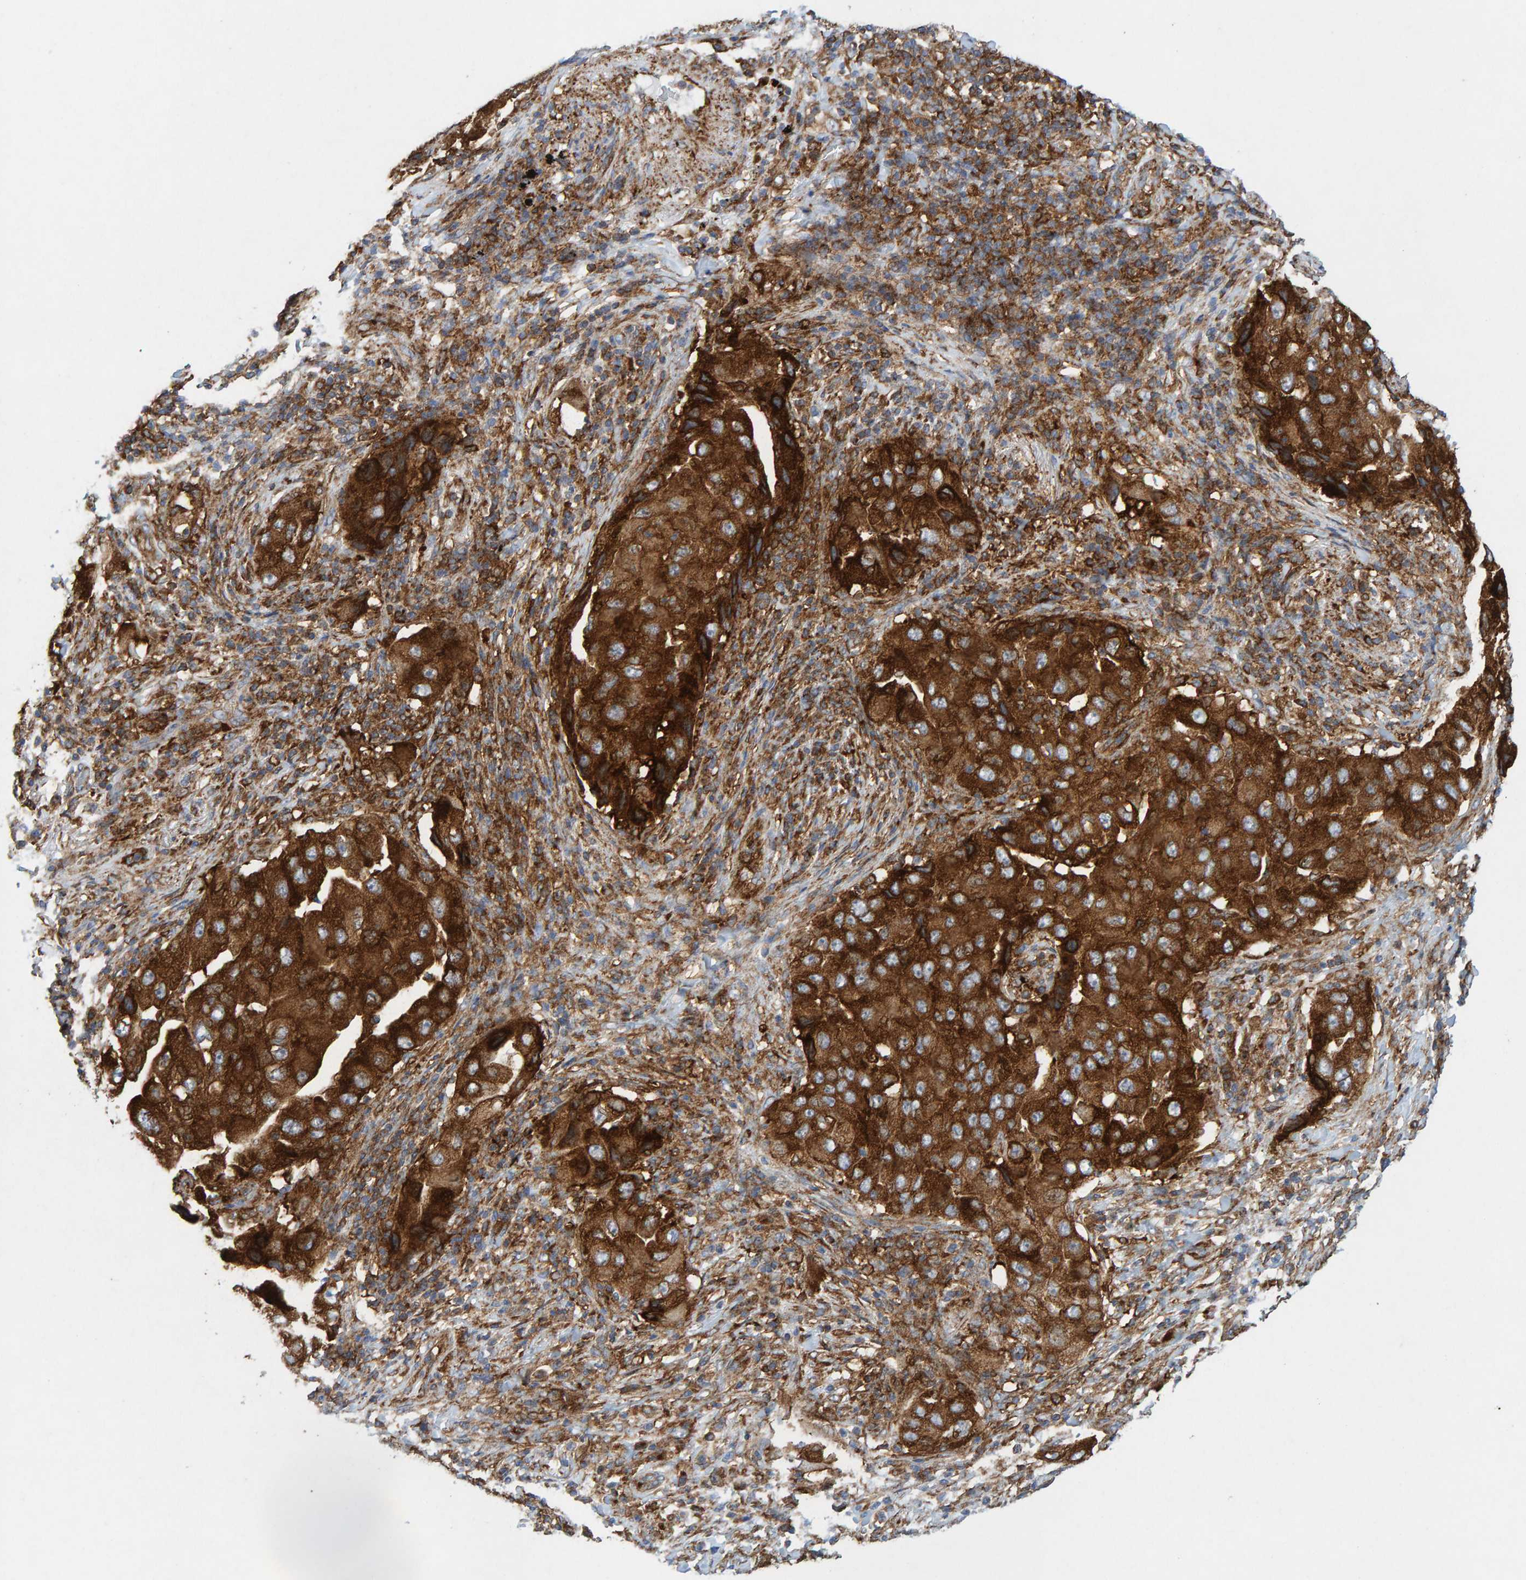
{"staining": {"intensity": "strong", "quantity": ">75%", "location": "cytoplasmic/membranous"}, "tissue": "lung cancer", "cell_type": "Tumor cells", "image_type": "cancer", "snomed": [{"axis": "morphology", "description": "Adenocarcinoma, NOS"}, {"axis": "topography", "description": "Lung"}], "caption": "Lung cancer stained with a brown dye exhibits strong cytoplasmic/membranous positive expression in approximately >75% of tumor cells.", "gene": "MVP", "patient": {"sex": "female", "age": 65}}